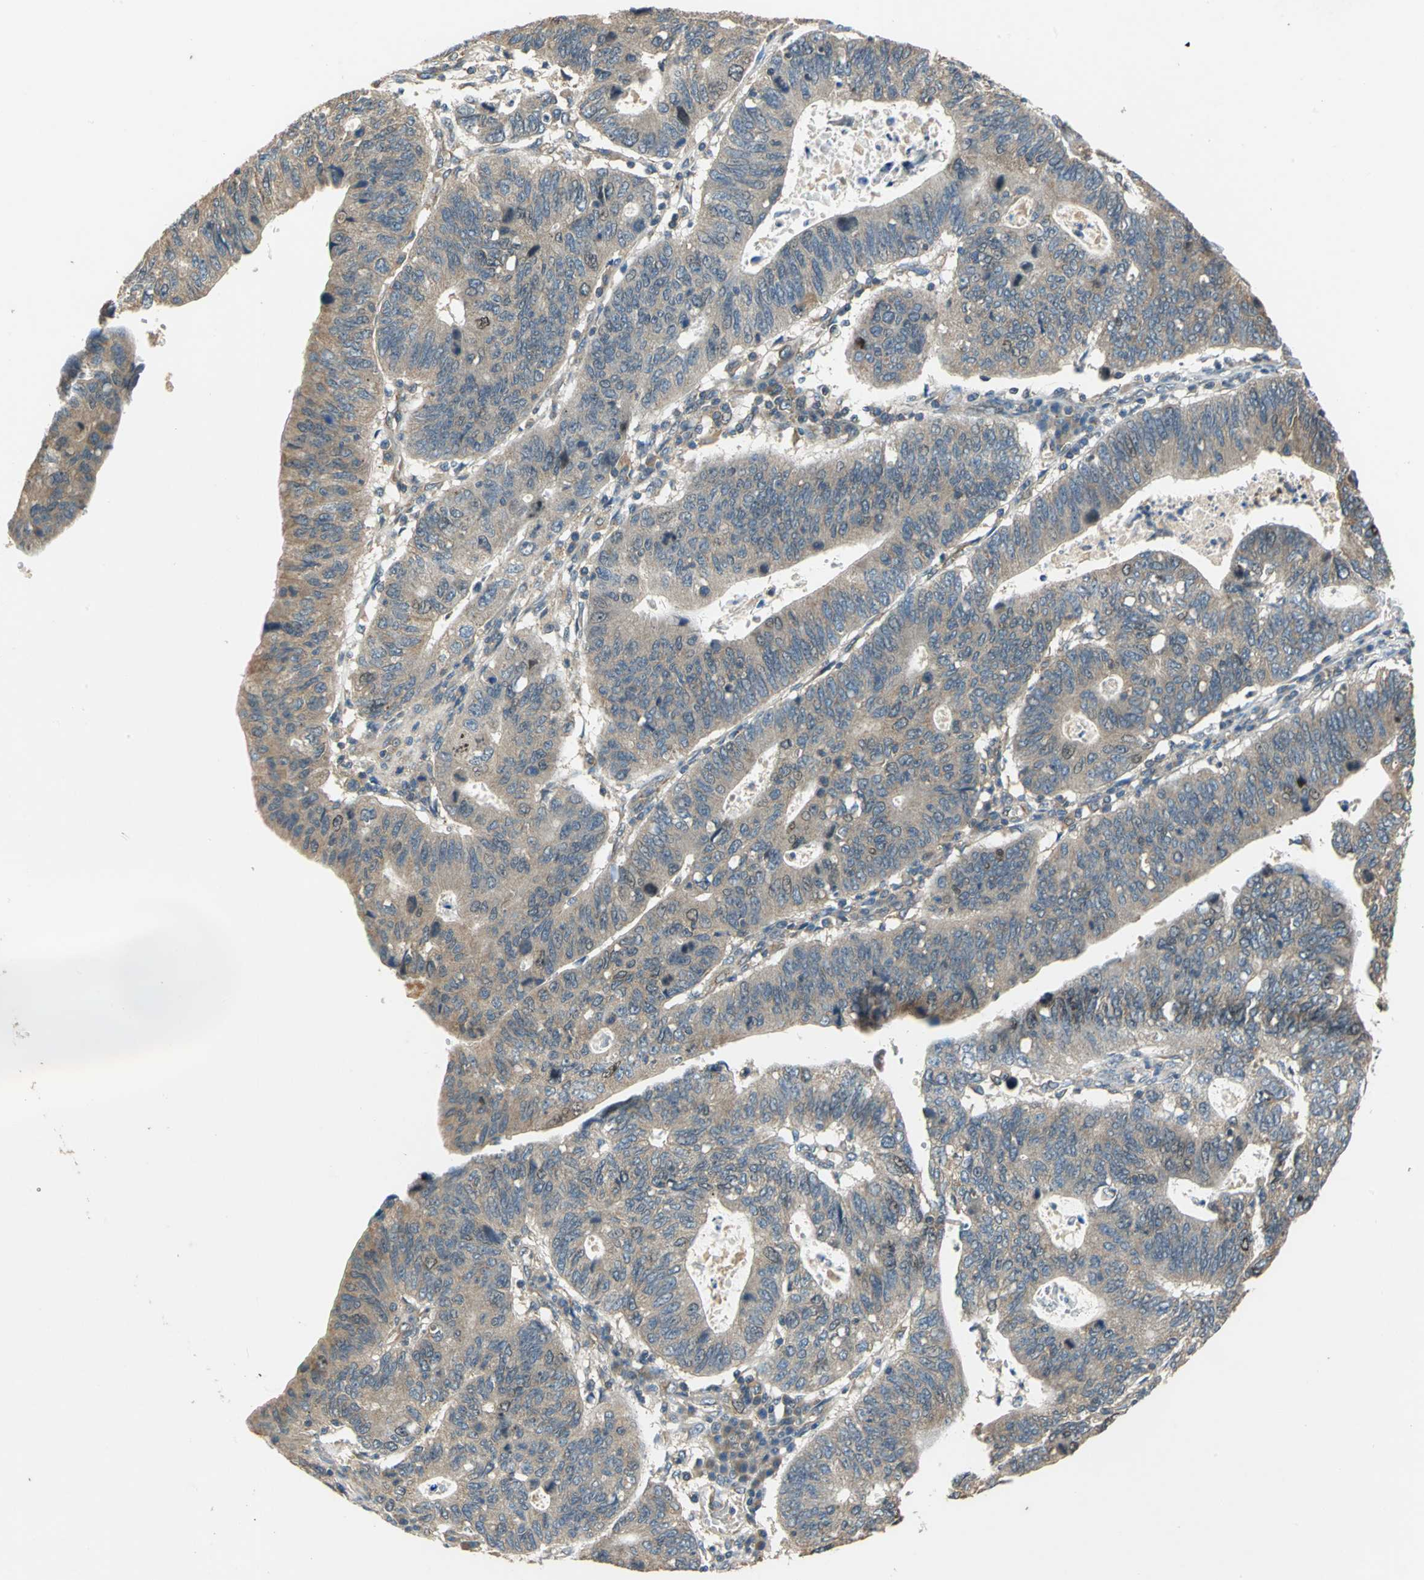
{"staining": {"intensity": "moderate", "quantity": ">75%", "location": "cytoplasmic/membranous"}, "tissue": "stomach cancer", "cell_type": "Tumor cells", "image_type": "cancer", "snomed": [{"axis": "morphology", "description": "Adenocarcinoma, NOS"}, {"axis": "topography", "description": "Stomach"}], "caption": "Protein expression analysis of stomach cancer exhibits moderate cytoplasmic/membranous staining in about >75% of tumor cells. Using DAB (brown) and hematoxylin (blue) stains, captured at high magnification using brightfield microscopy.", "gene": "EMCN", "patient": {"sex": "male", "age": 59}}